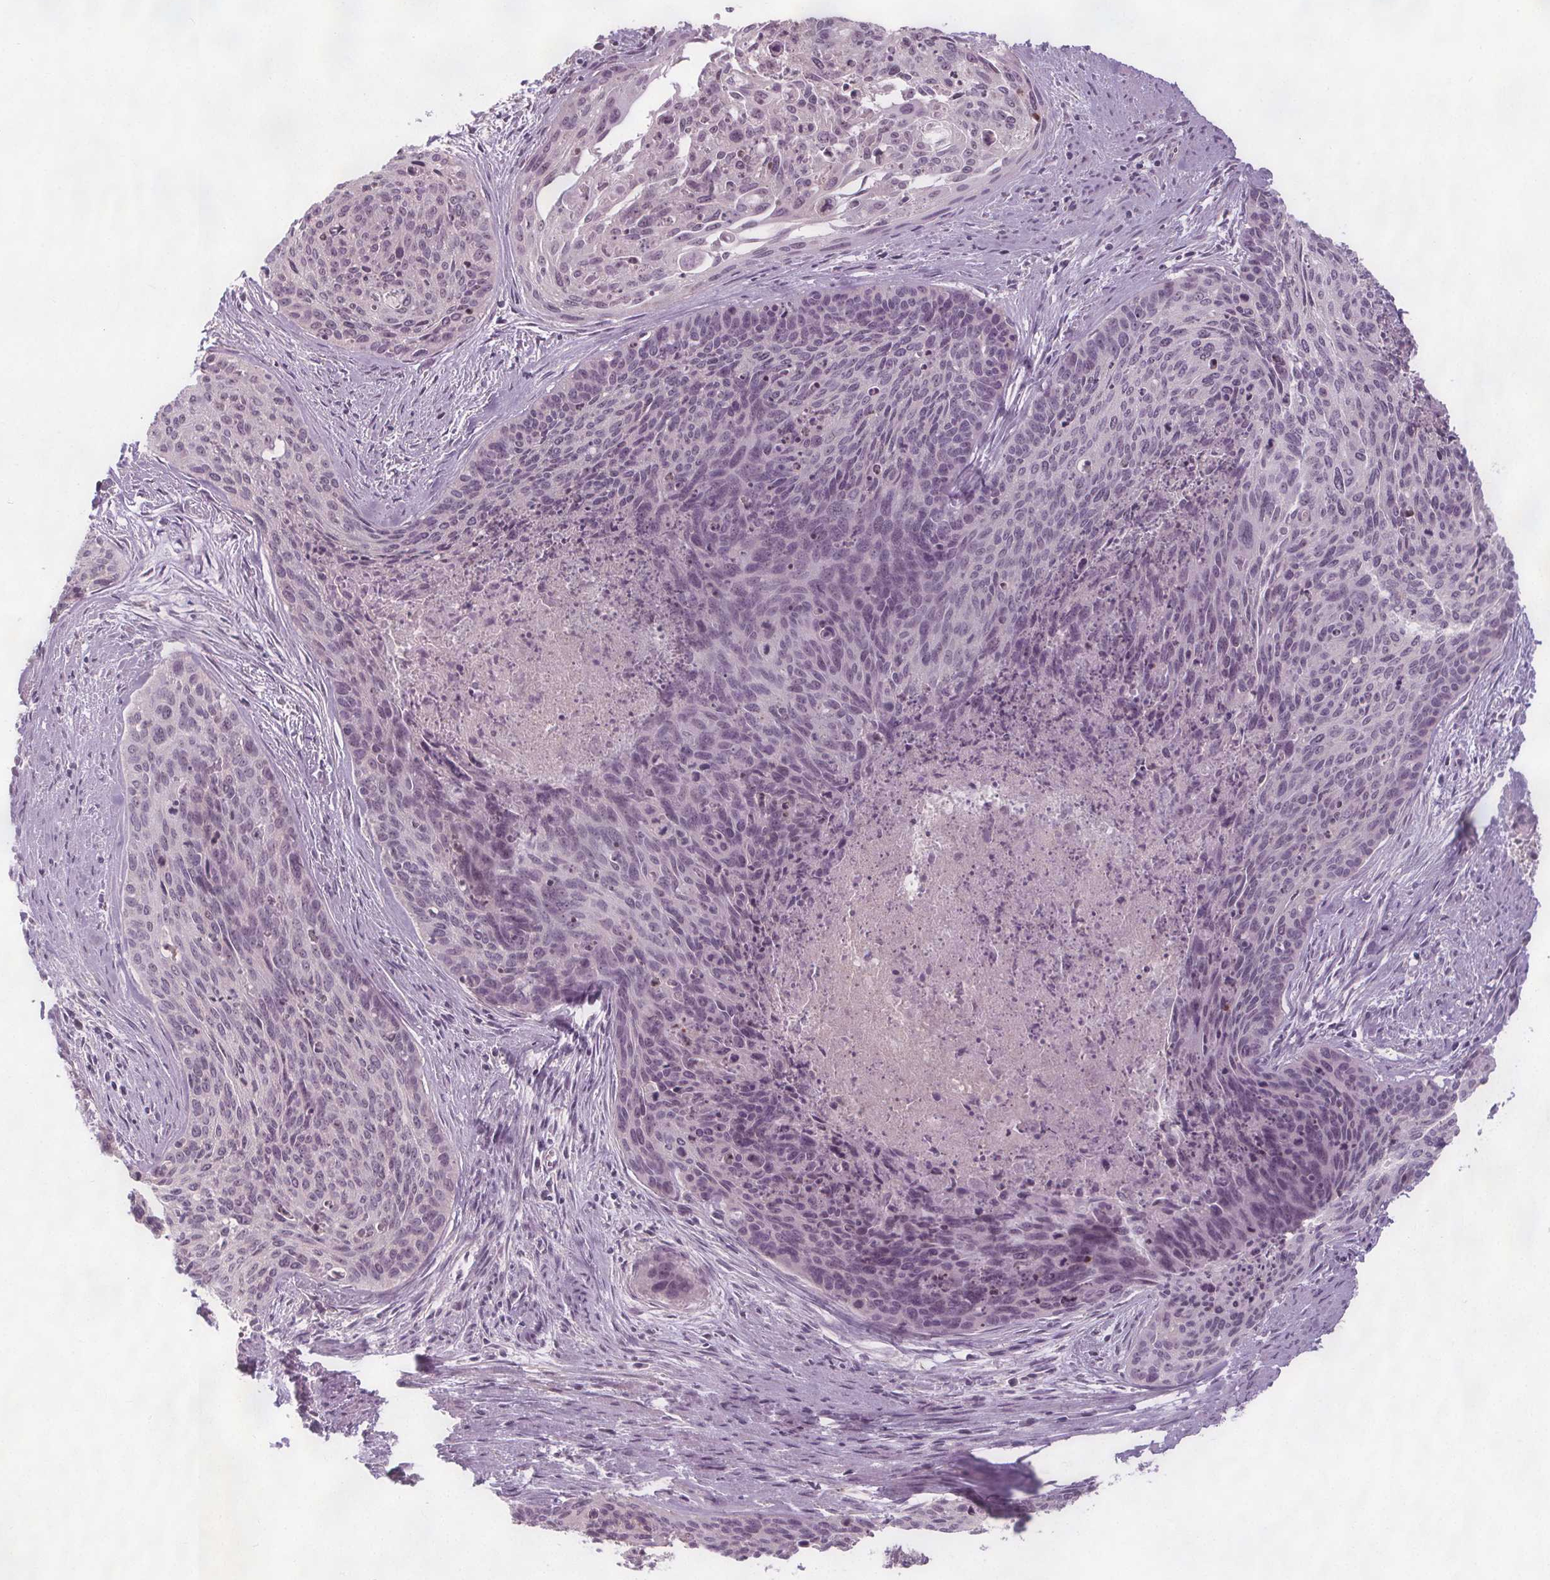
{"staining": {"intensity": "weak", "quantity": "<25%", "location": "nuclear"}, "tissue": "cervical cancer", "cell_type": "Tumor cells", "image_type": "cancer", "snomed": [{"axis": "morphology", "description": "Squamous cell carcinoma, NOS"}, {"axis": "topography", "description": "Cervix"}], "caption": "The histopathology image displays no significant positivity in tumor cells of cervical cancer (squamous cell carcinoma).", "gene": "NOLC1", "patient": {"sex": "female", "age": 55}}